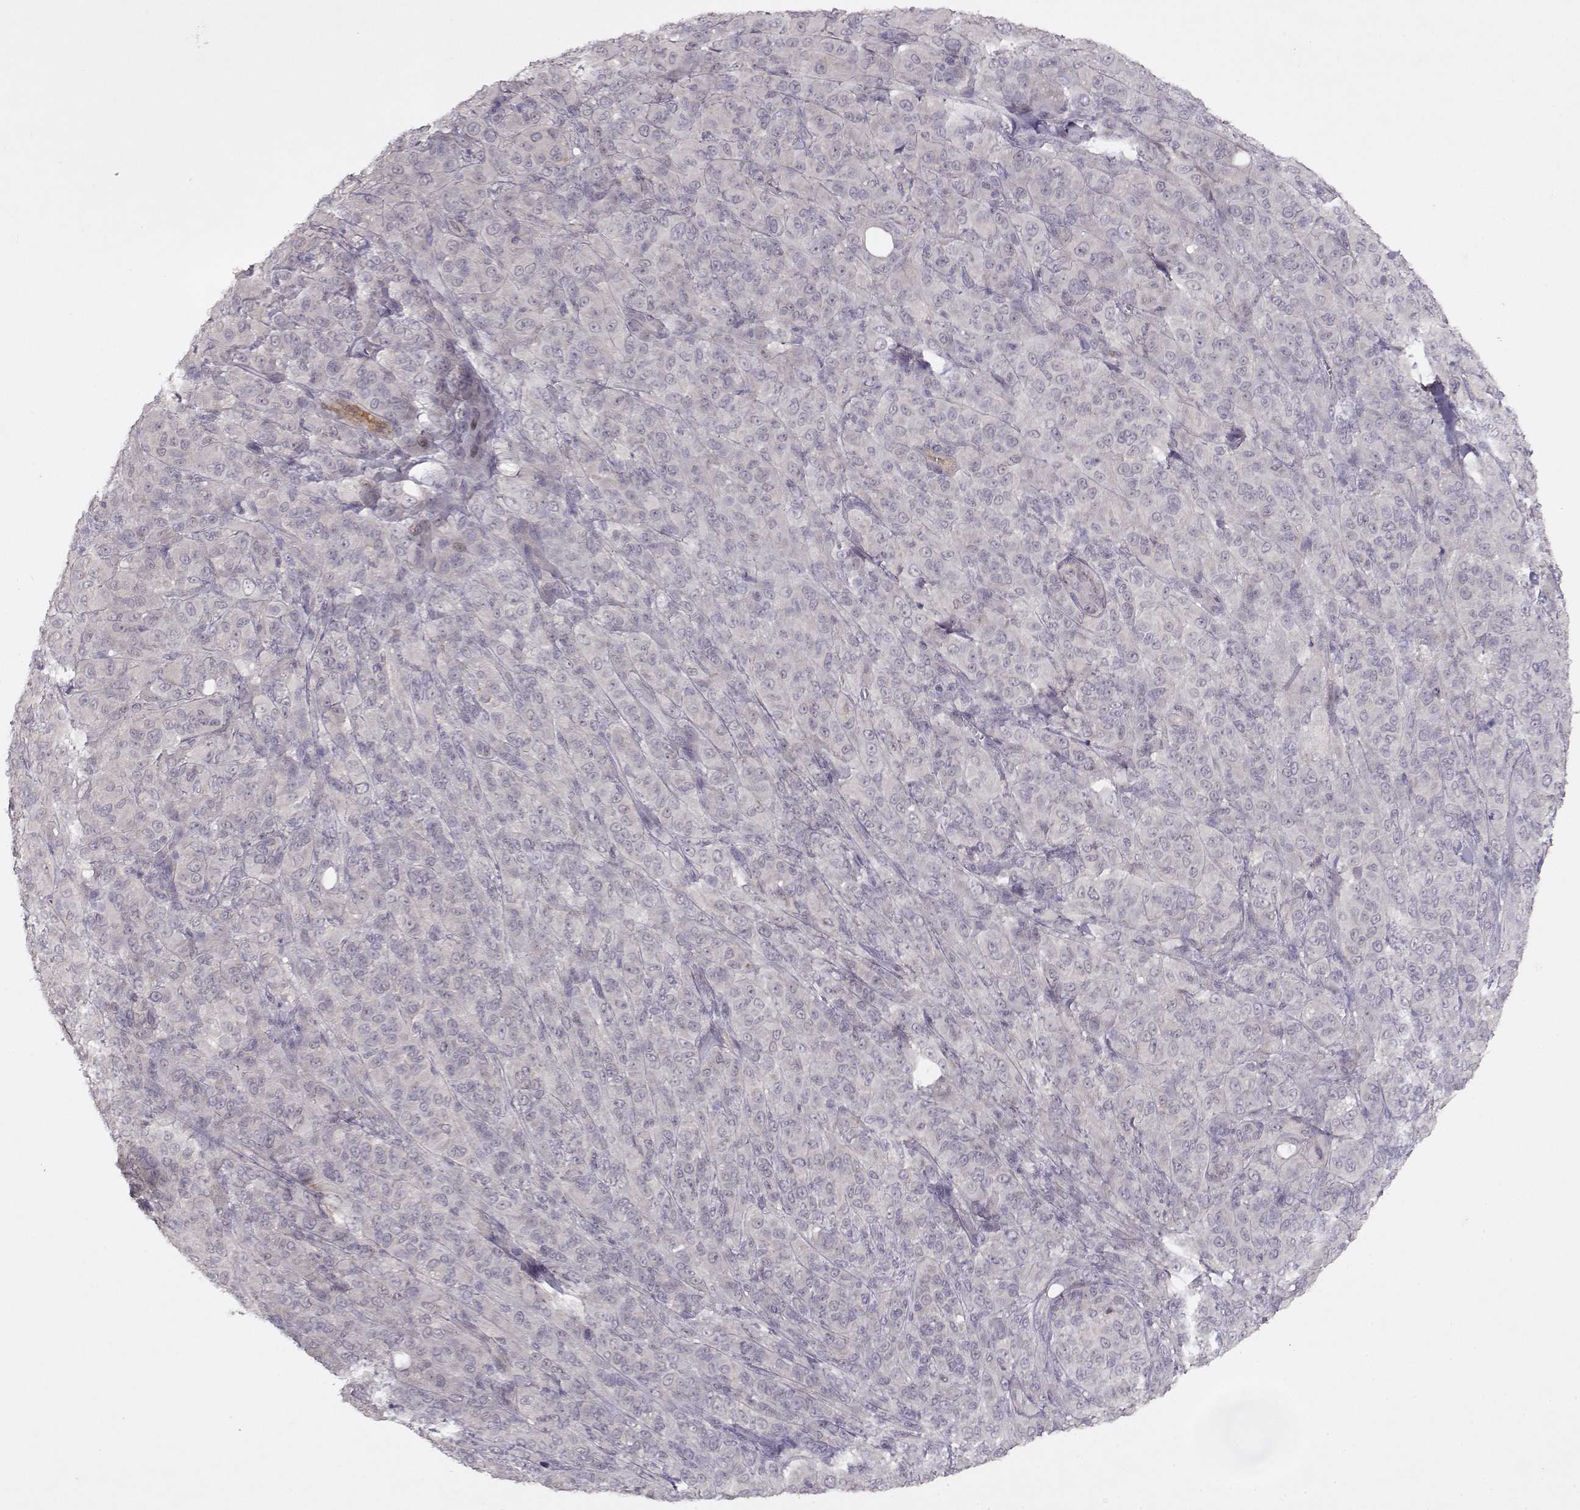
{"staining": {"intensity": "negative", "quantity": "none", "location": "none"}, "tissue": "melanoma", "cell_type": "Tumor cells", "image_type": "cancer", "snomed": [{"axis": "morphology", "description": "Malignant melanoma, NOS"}, {"axis": "topography", "description": "Skin"}], "caption": "This histopathology image is of malignant melanoma stained with immunohistochemistry to label a protein in brown with the nuclei are counter-stained blue. There is no staining in tumor cells.", "gene": "BMX", "patient": {"sex": "female", "age": 87}}